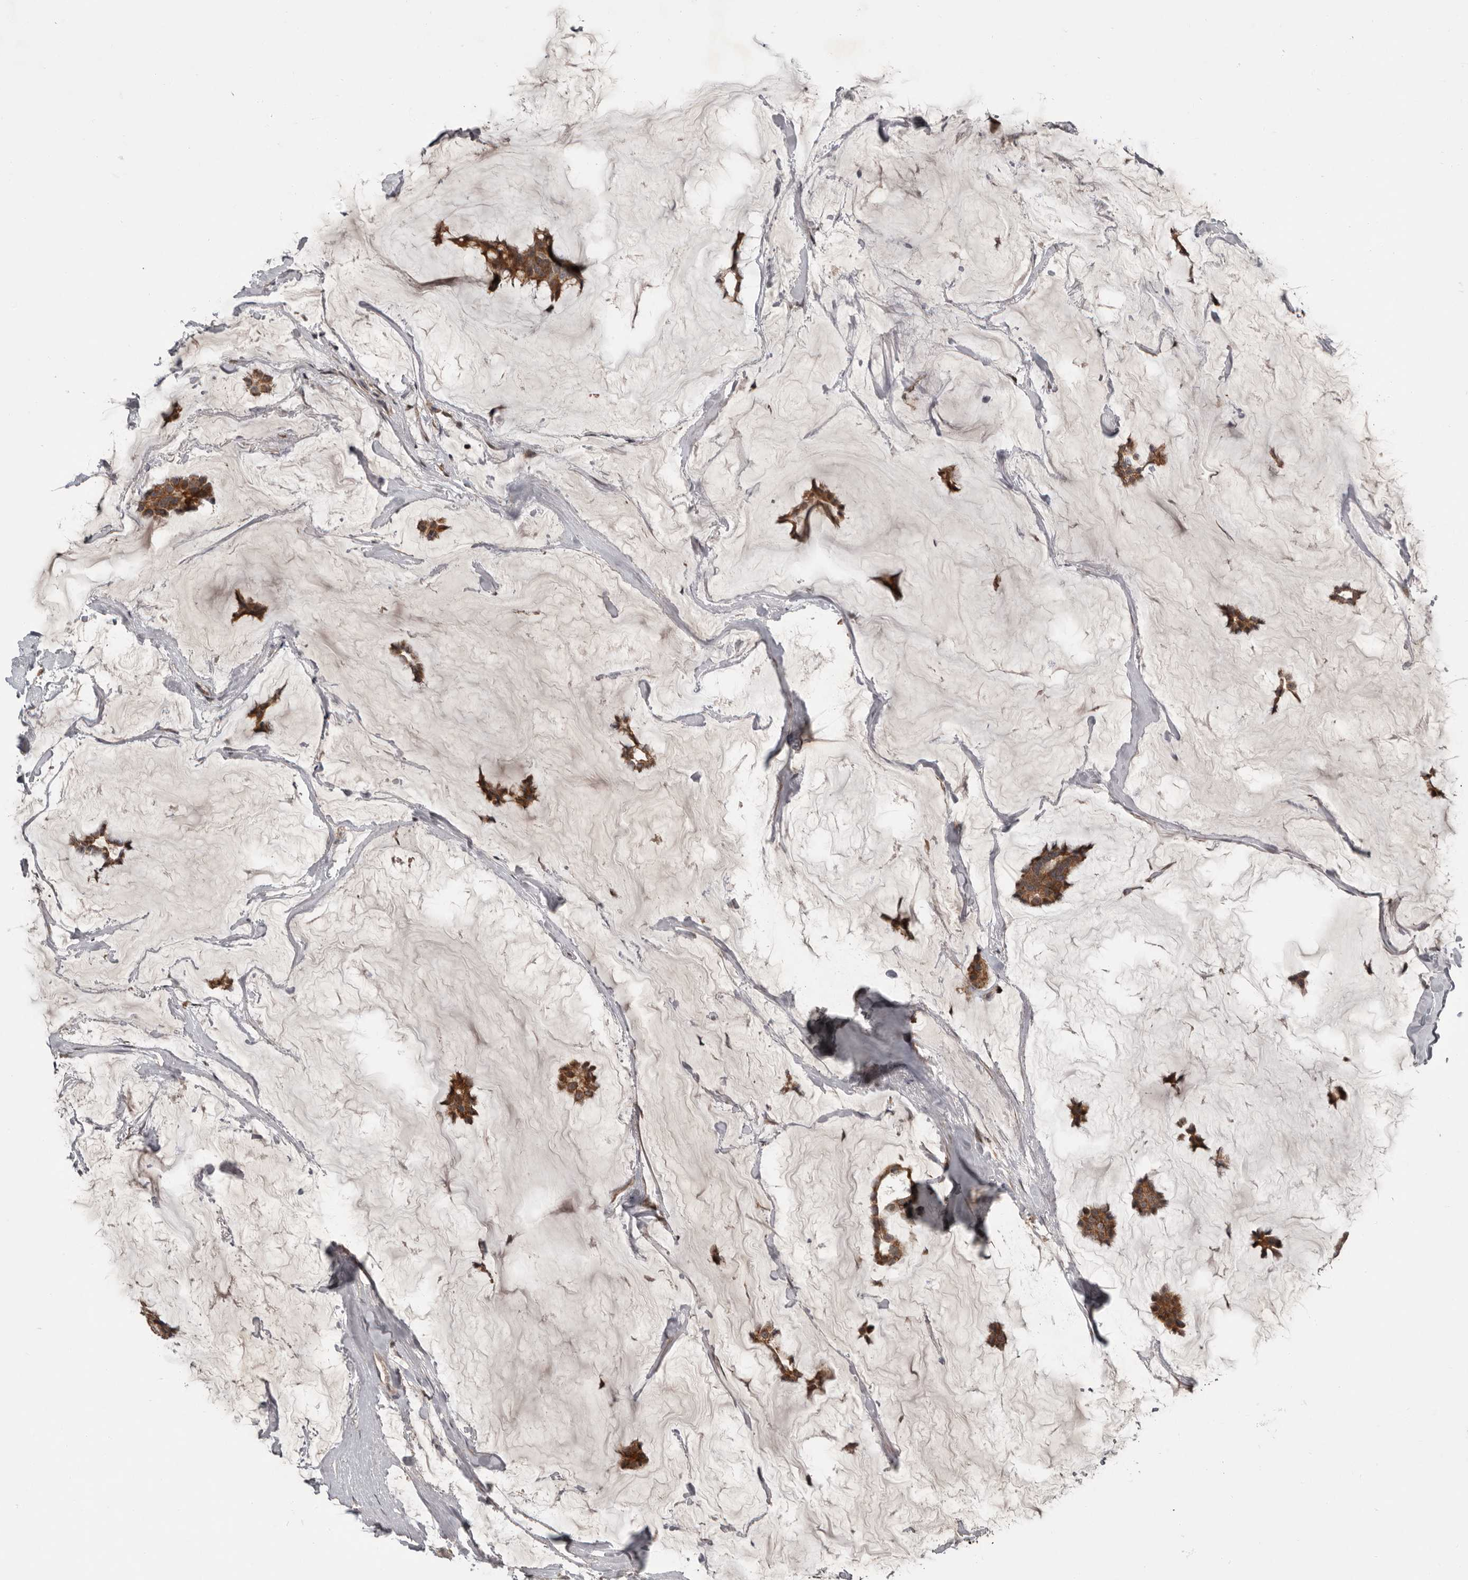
{"staining": {"intensity": "moderate", "quantity": ">75%", "location": "cytoplasmic/membranous"}, "tissue": "breast cancer", "cell_type": "Tumor cells", "image_type": "cancer", "snomed": [{"axis": "morphology", "description": "Duct carcinoma"}, {"axis": "topography", "description": "Breast"}], "caption": "Immunohistochemistry (IHC) image of human breast cancer (intraductal carcinoma) stained for a protein (brown), which displays medium levels of moderate cytoplasmic/membranous positivity in approximately >75% of tumor cells.", "gene": "FGFR4", "patient": {"sex": "female", "age": 93}}